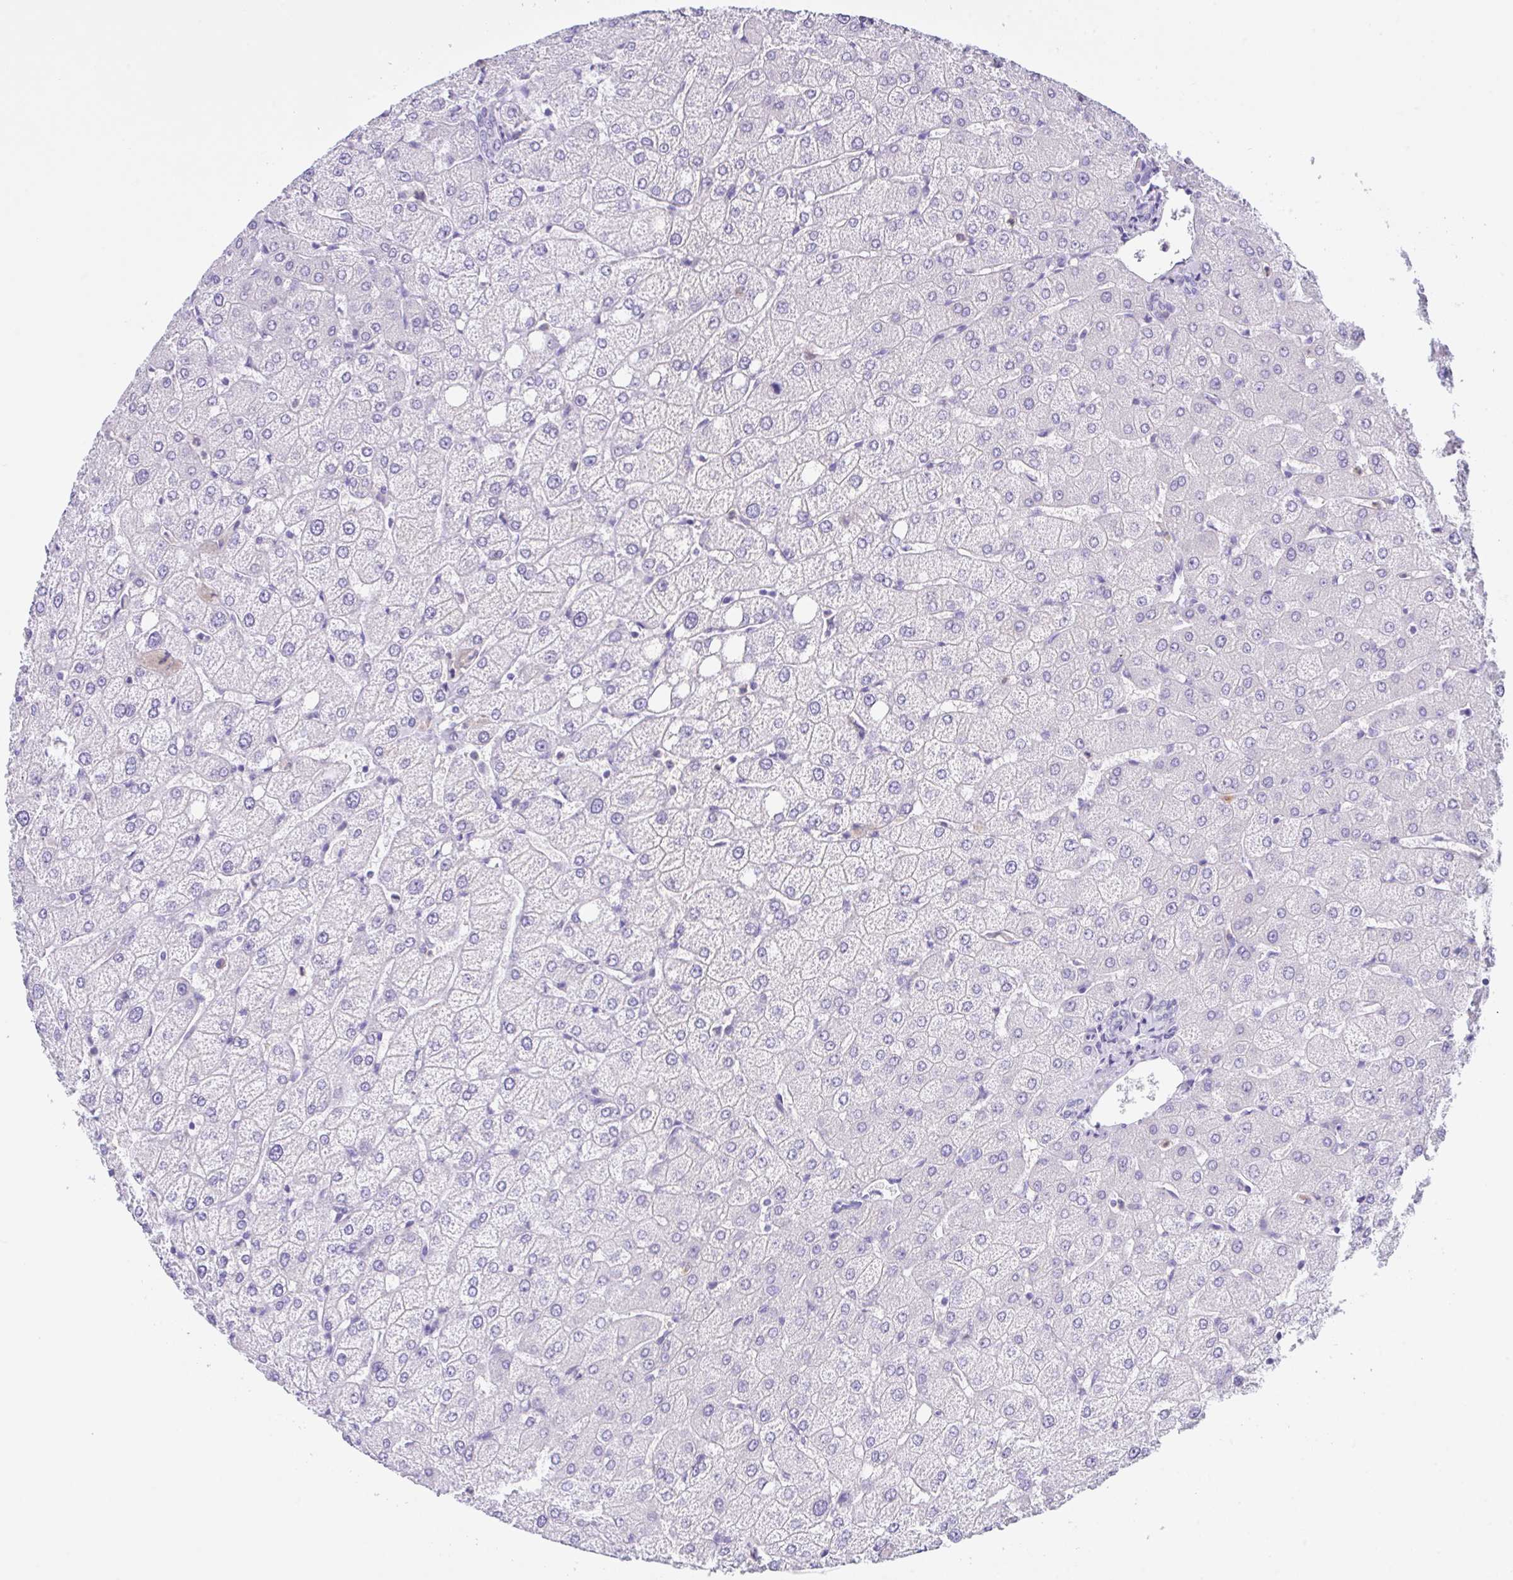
{"staining": {"intensity": "negative", "quantity": "none", "location": "none"}, "tissue": "liver", "cell_type": "Cholangiocytes", "image_type": "normal", "snomed": [{"axis": "morphology", "description": "Normal tissue, NOS"}, {"axis": "topography", "description": "Liver"}], "caption": "Protein analysis of normal liver demonstrates no significant staining in cholangiocytes.", "gene": "NCF1", "patient": {"sex": "female", "age": 54}}